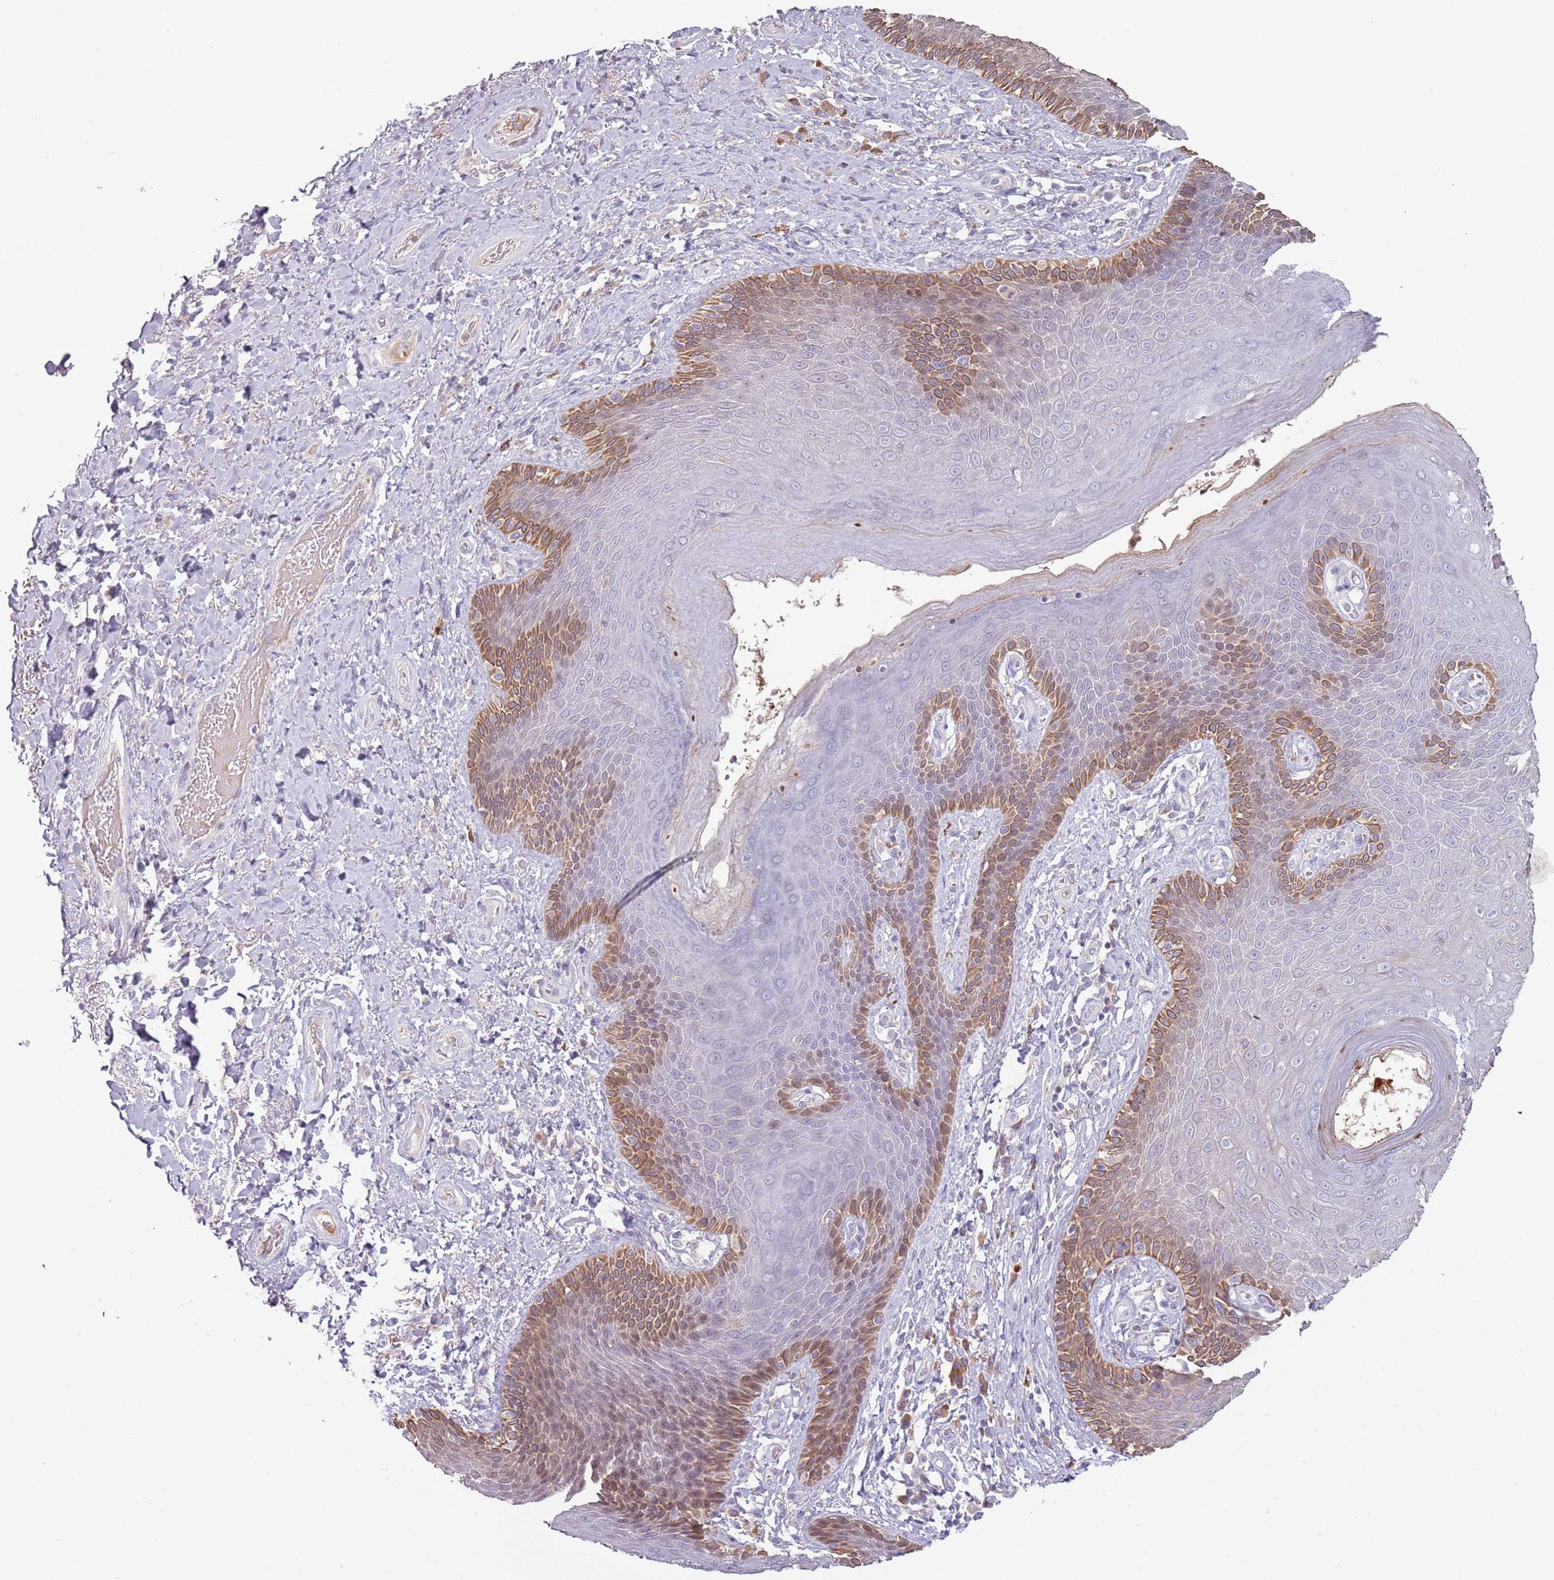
{"staining": {"intensity": "moderate", "quantity": "25%-75%", "location": "cytoplasmic/membranous"}, "tissue": "skin", "cell_type": "Epidermal cells", "image_type": "normal", "snomed": [{"axis": "morphology", "description": "Normal tissue, NOS"}, {"axis": "topography", "description": "Anal"}], "caption": "Immunohistochemistry (DAB) staining of benign skin reveals moderate cytoplasmic/membranous protein staining in approximately 25%-75% of epidermal cells. The protein is shown in brown color, while the nuclei are stained blue.", "gene": "SYS1", "patient": {"sex": "female", "age": 89}}